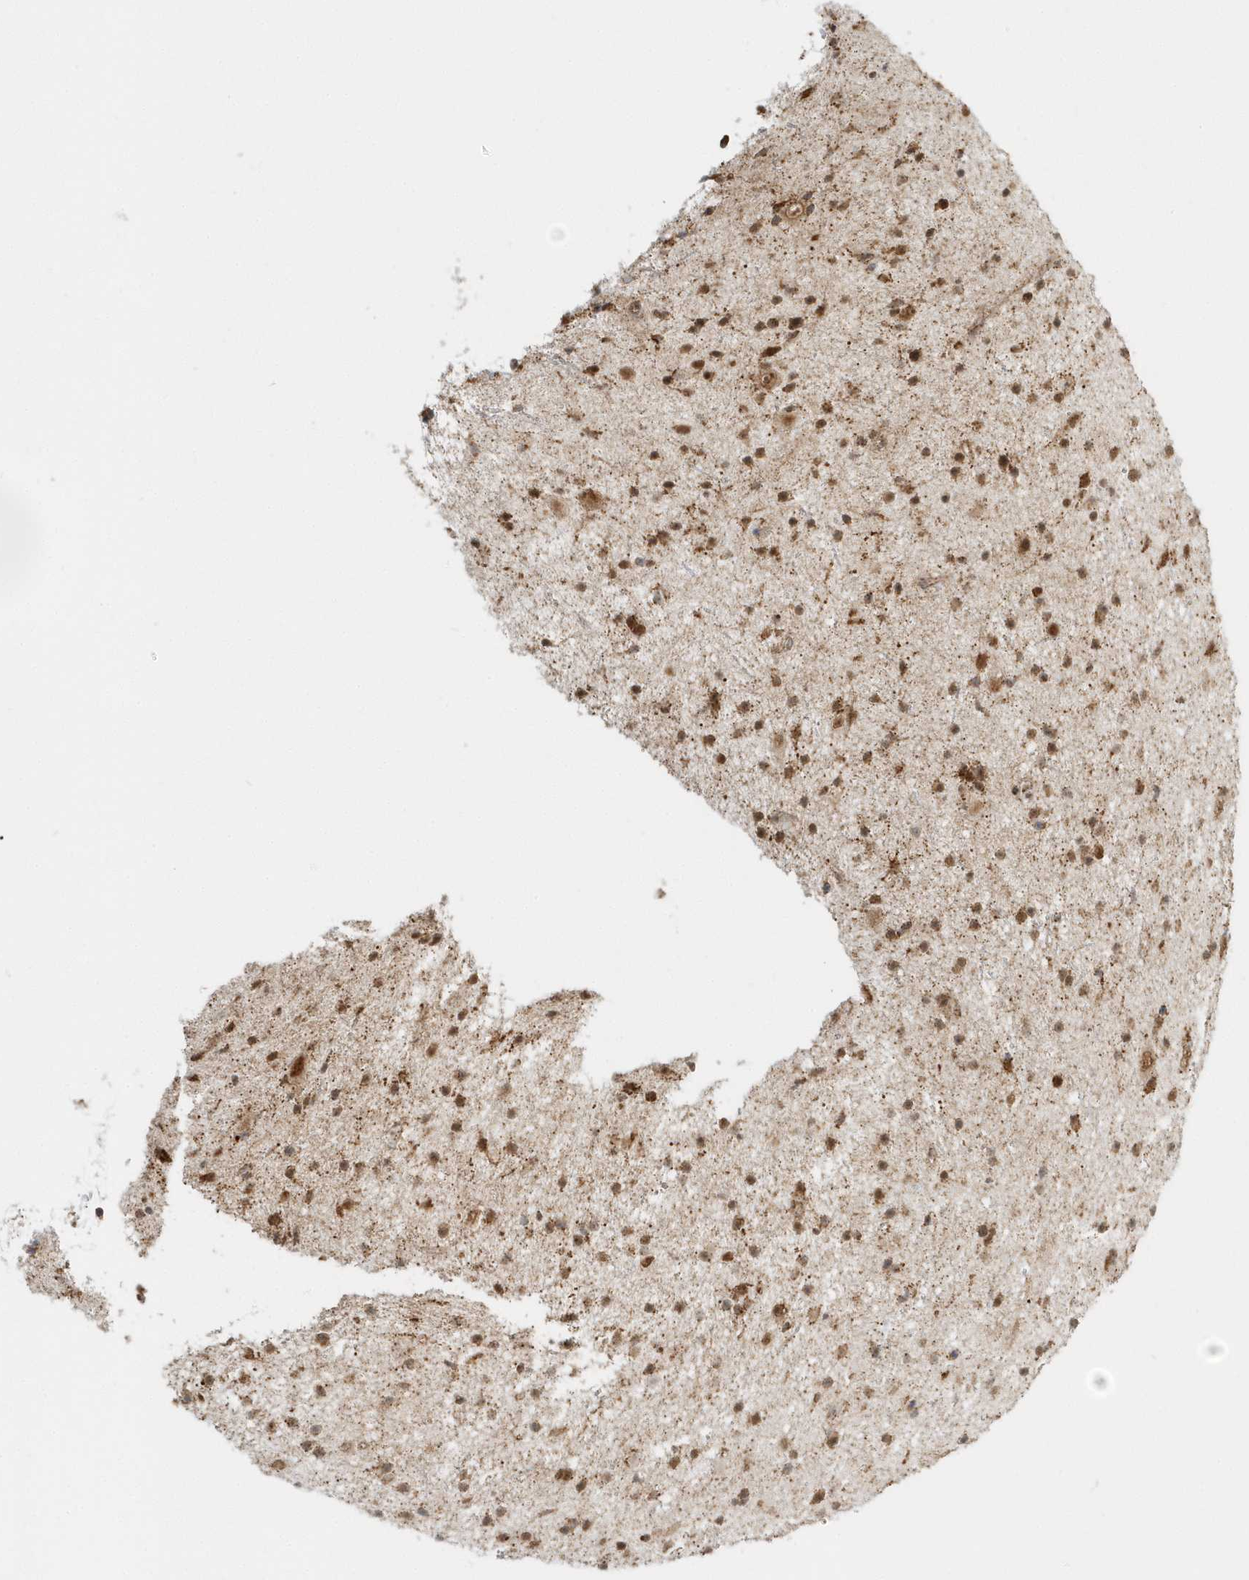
{"staining": {"intensity": "moderate", "quantity": ">75%", "location": "cytoplasmic/membranous,nuclear"}, "tissue": "glioma", "cell_type": "Tumor cells", "image_type": "cancer", "snomed": [{"axis": "morphology", "description": "Glioma, malignant, Low grade"}, {"axis": "topography", "description": "Cerebral cortex"}], "caption": "Immunohistochemical staining of human malignant low-grade glioma exhibits medium levels of moderate cytoplasmic/membranous and nuclear positivity in about >75% of tumor cells.", "gene": "PSMD6", "patient": {"sex": "female", "age": 39}}